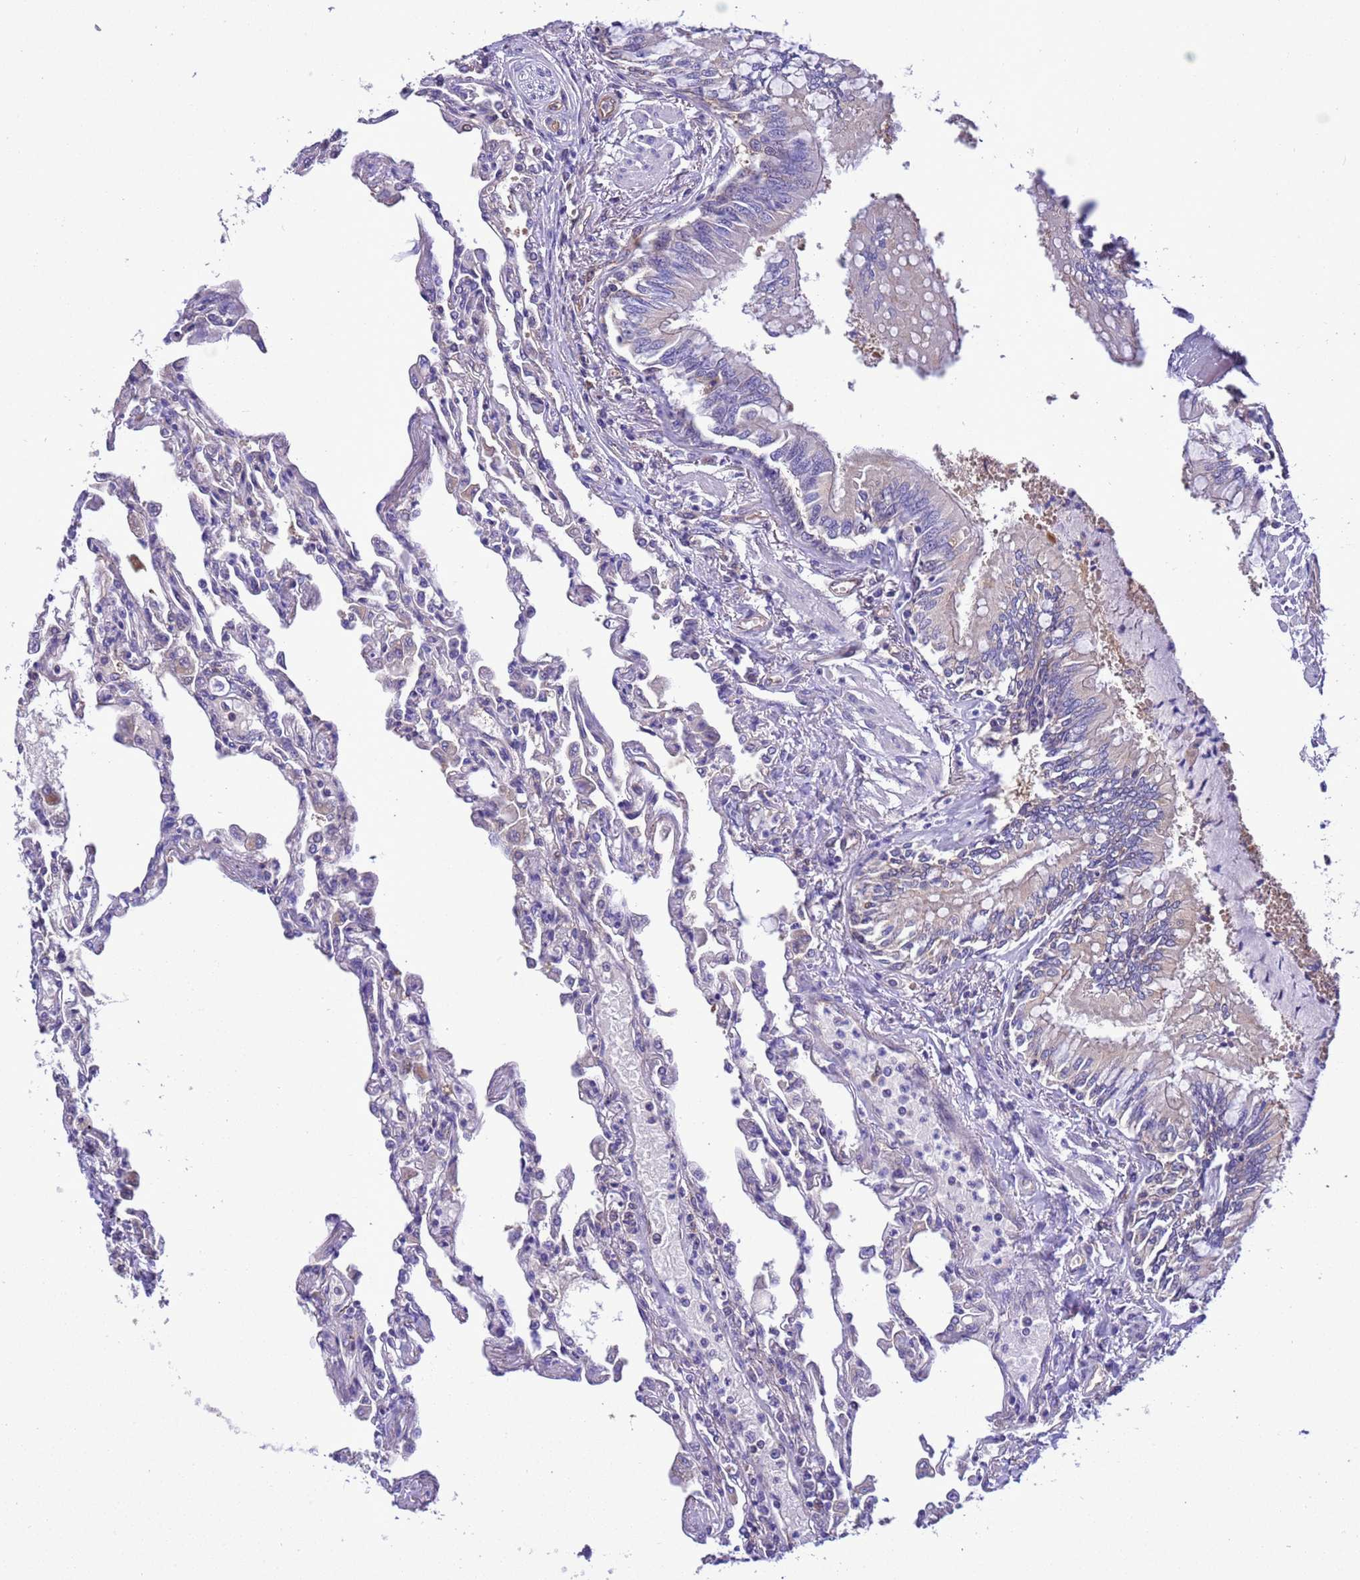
{"staining": {"intensity": "negative", "quantity": "none", "location": "none"}, "tissue": "lung", "cell_type": "Alveolar cells", "image_type": "normal", "snomed": [{"axis": "morphology", "description": "Normal tissue, NOS"}, {"axis": "topography", "description": "Bronchus"}, {"axis": "topography", "description": "Lung"}], "caption": "Immunohistochemistry image of benign lung: lung stained with DAB (3,3'-diaminobenzidine) shows no significant protein staining in alveolar cells.", "gene": "RABEP2", "patient": {"sex": "female", "age": 49}}